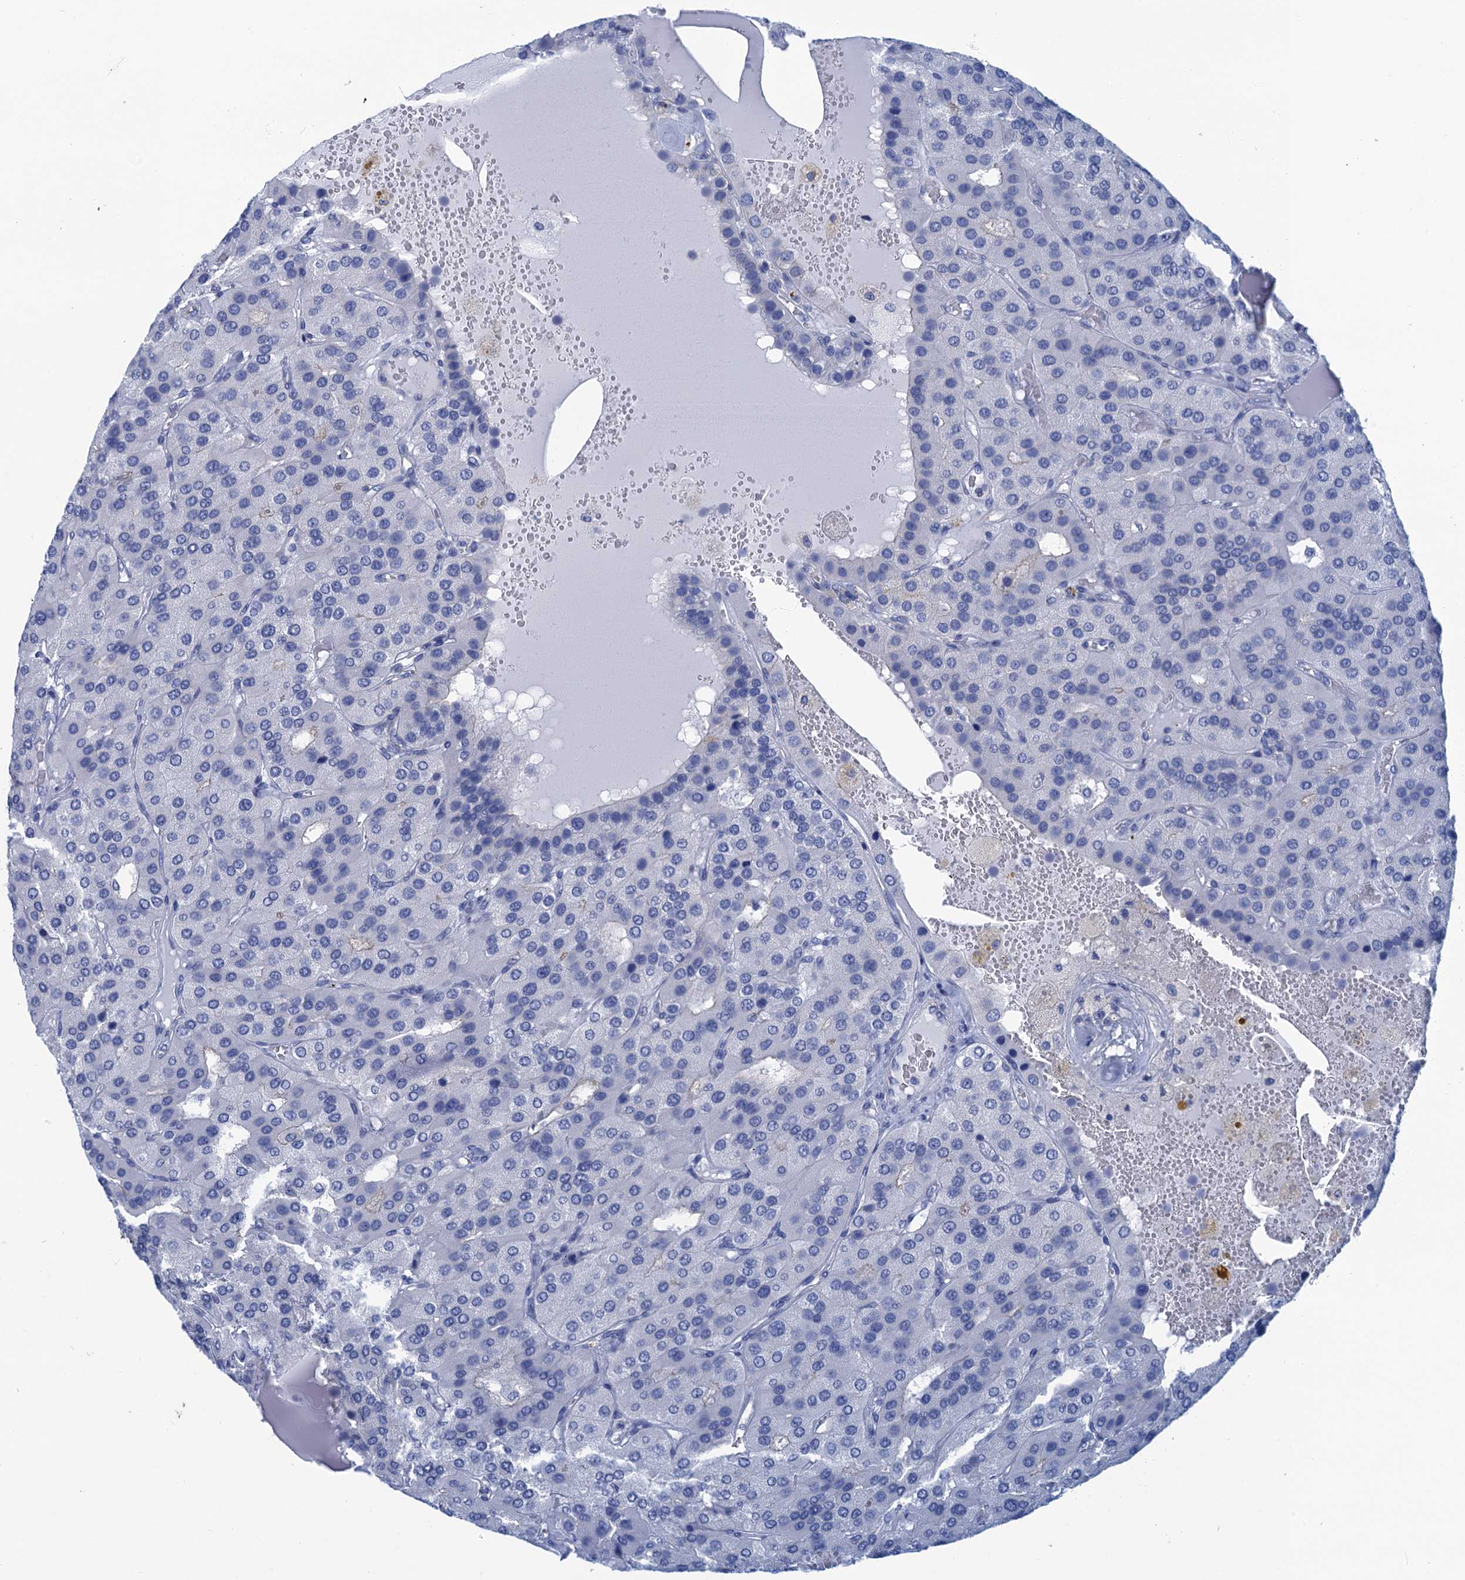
{"staining": {"intensity": "negative", "quantity": "none", "location": "none"}, "tissue": "parathyroid gland", "cell_type": "Glandular cells", "image_type": "normal", "snomed": [{"axis": "morphology", "description": "Normal tissue, NOS"}, {"axis": "morphology", "description": "Adenoma, NOS"}, {"axis": "topography", "description": "Parathyroid gland"}], "caption": "A high-resolution image shows IHC staining of benign parathyroid gland, which demonstrates no significant positivity in glandular cells.", "gene": "CALML5", "patient": {"sex": "female", "age": 86}}